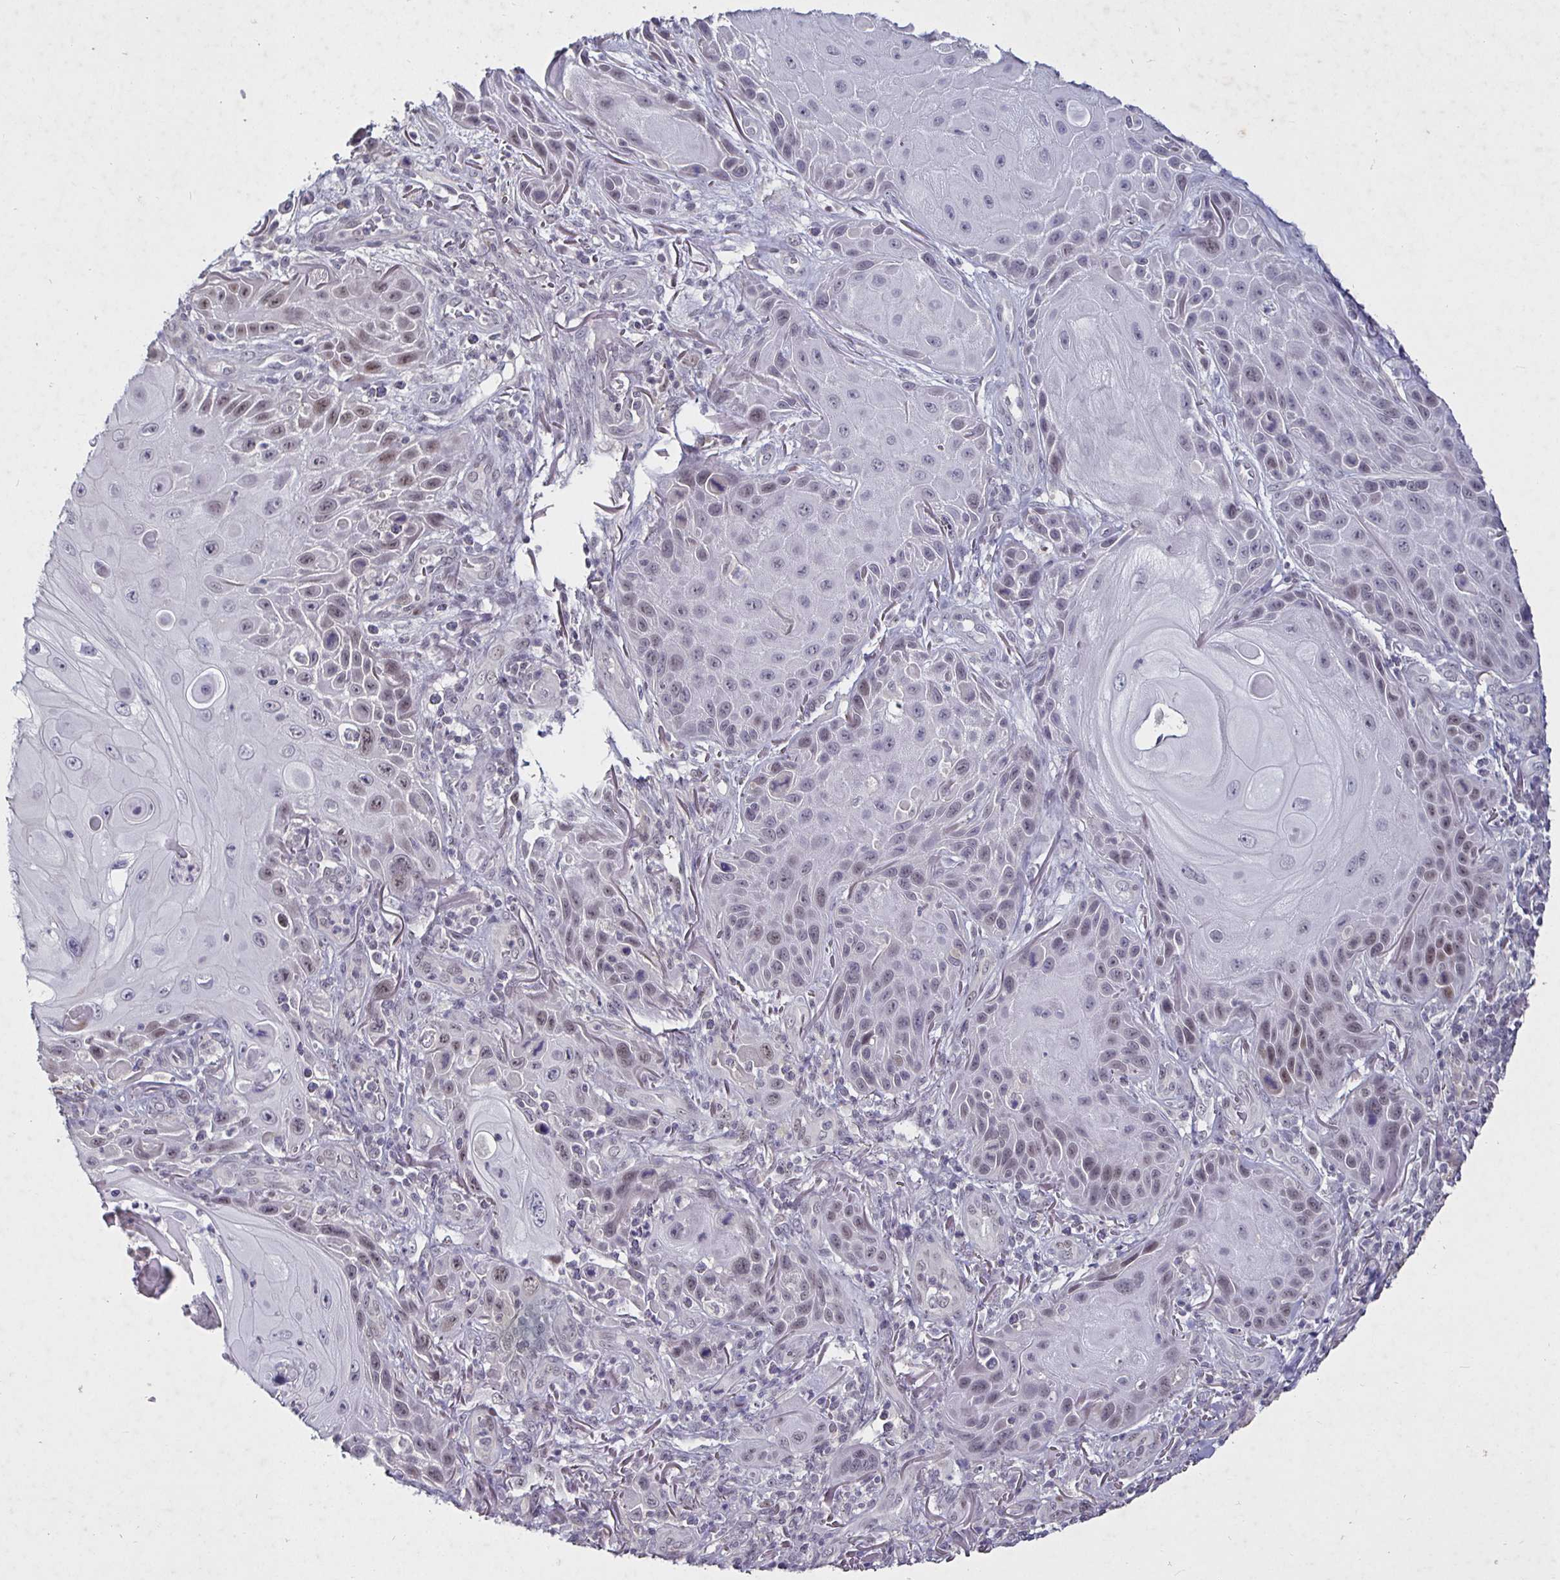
{"staining": {"intensity": "moderate", "quantity": "<25%", "location": "nuclear"}, "tissue": "skin cancer", "cell_type": "Tumor cells", "image_type": "cancer", "snomed": [{"axis": "morphology", "description": "Squamous cell carcinoma, NOS"}, {"axis": "topography", "description": "Skin"}], "caption": "Skin cancer was stained to show a protein in brown. There is low levels of moderate nuclear staining in about <25% of tumor cells.", "gene": "MLH1", "patient": {"sex": "female", "age": 94}}